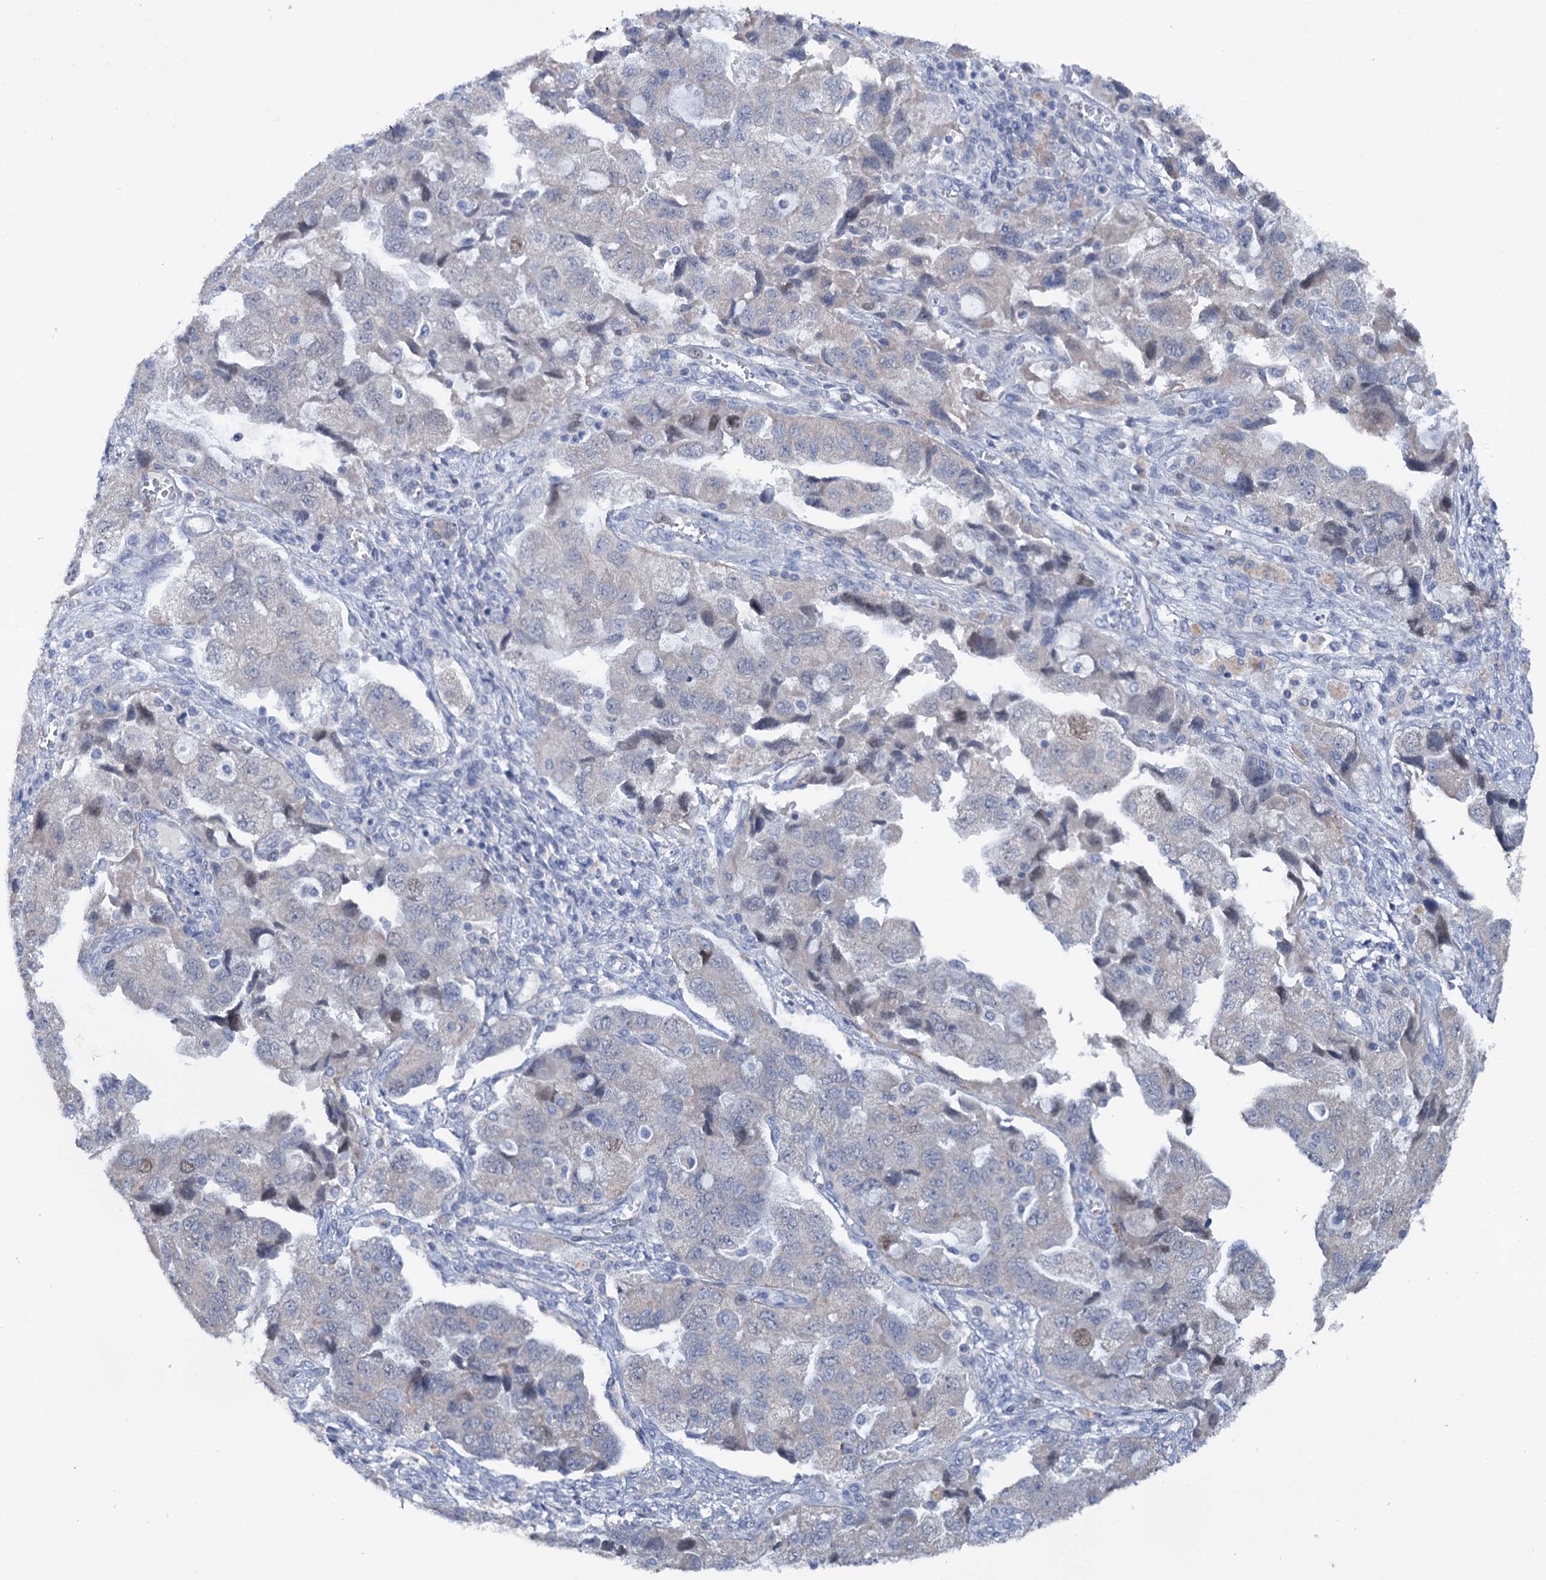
{"staining": {"intensity": "negative", "quantity": "none", "location": "none"}, "tissue": "ovarian cancer", "cell_type": "Tumor cells", "image_type": "cancer", "snomed": [{"axis": "morphology", "description": "Carcinoma, NOS"}, {"axis": "morphology", "description": "Cystadenocarcinoma, serous, NOS"}, {"axis": "topography", "description": "Ovary"}], "caption": "A high-resolution image shows IHC staining of ovarian serous cystadenocarcinoma, which reveals no significant positivity in tumor cells. Brightfield microscopy of IHC stained with DAB (brown) and hematoxylin (blue), captured at high magnification.", "gene": "FAM111B", "patient": {"sex": "female", "age": 69}}